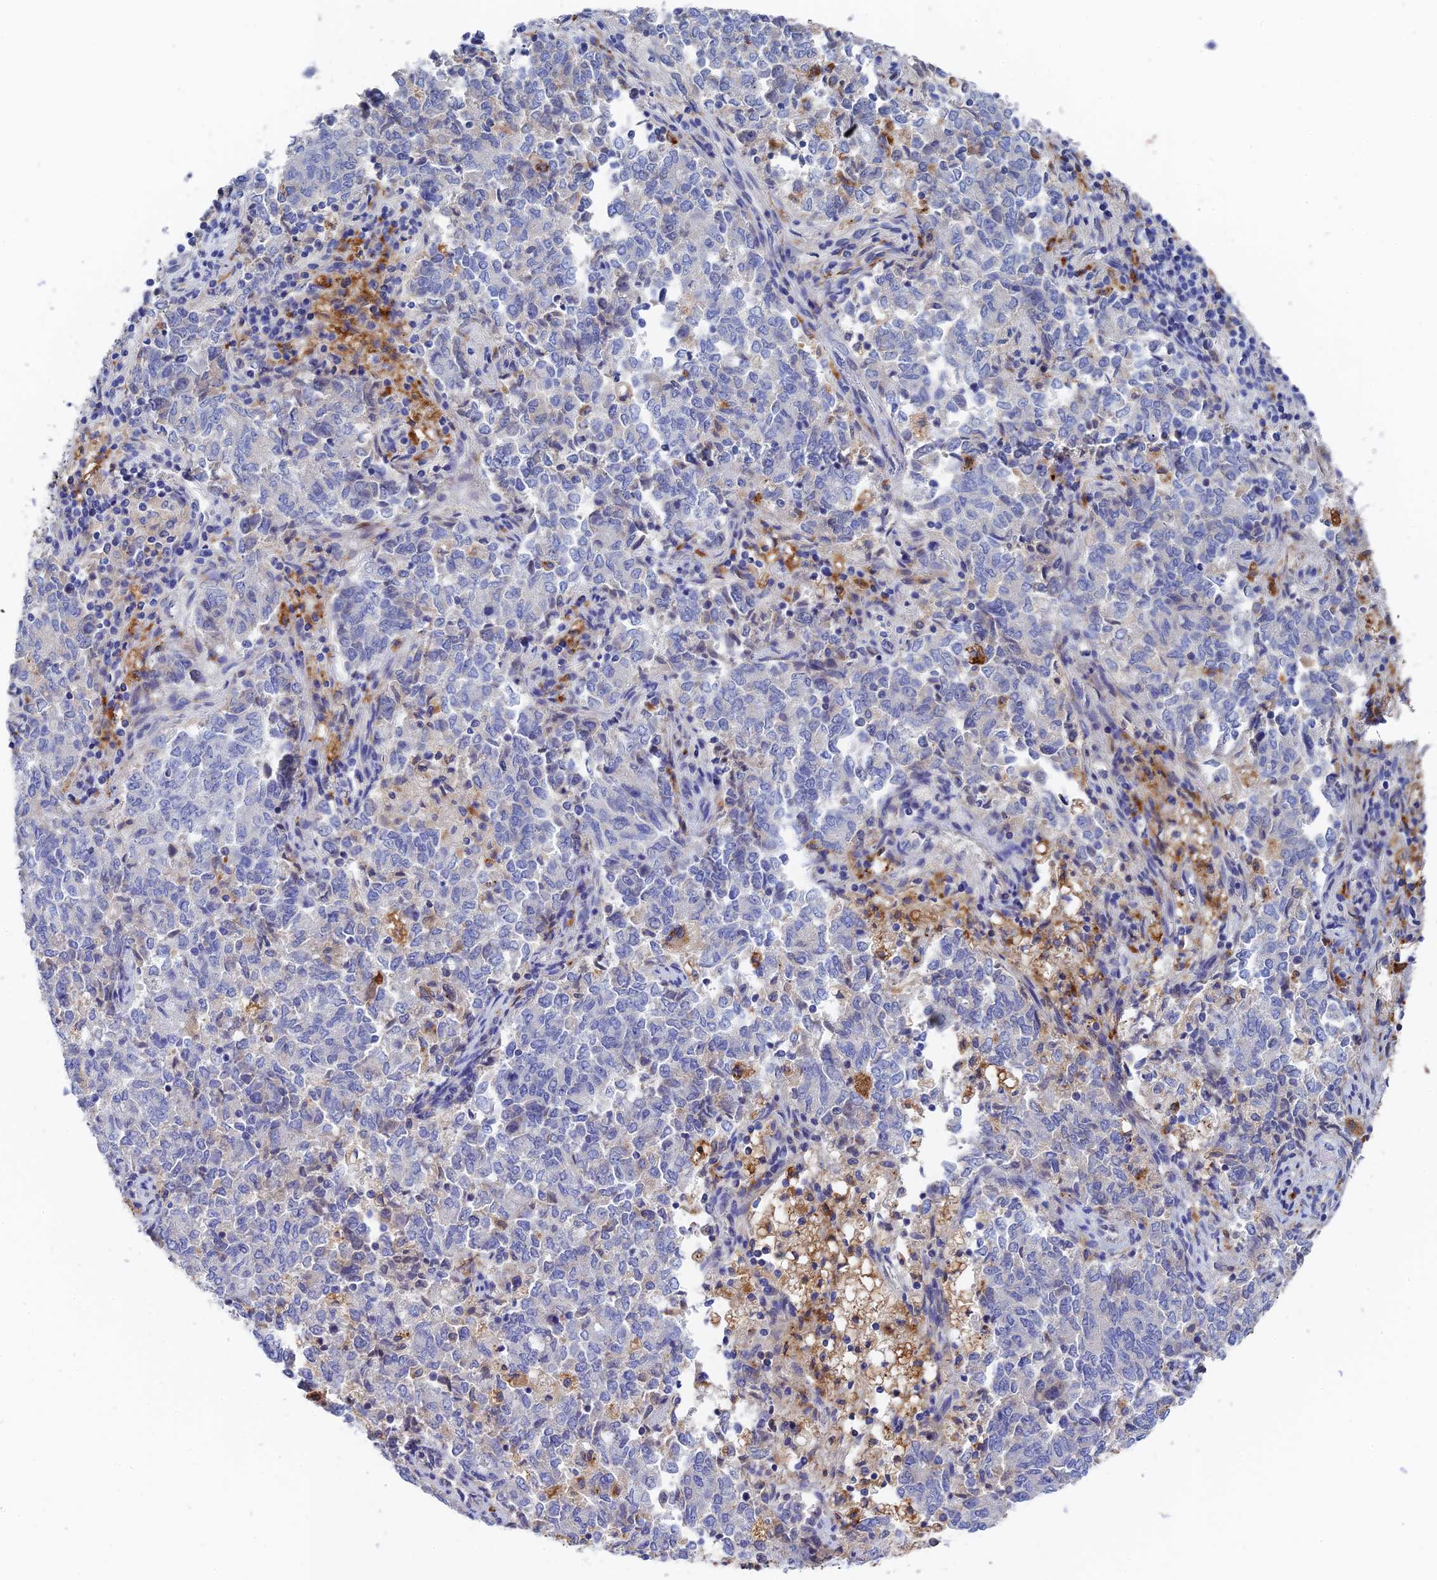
{"staining": {"intensity": "negative", "quantity": "none", "location": "none"}, "tissue": "endometrial cancer", "cell_type": "Tumor cells", "image_type": "cancer", "snomed": [{"axis": "morphology", "description": "Adenocarcinoma, NOS"}, {"axis": "topography", "description": "Endometrium"}], "caption": "Image shows no protein positivity in tumor cells of endometrial cancer (adenocarcinoma) tissue.", "gene": "RPGRIP1L", "patient": {"sex": "female", "age": 80}}